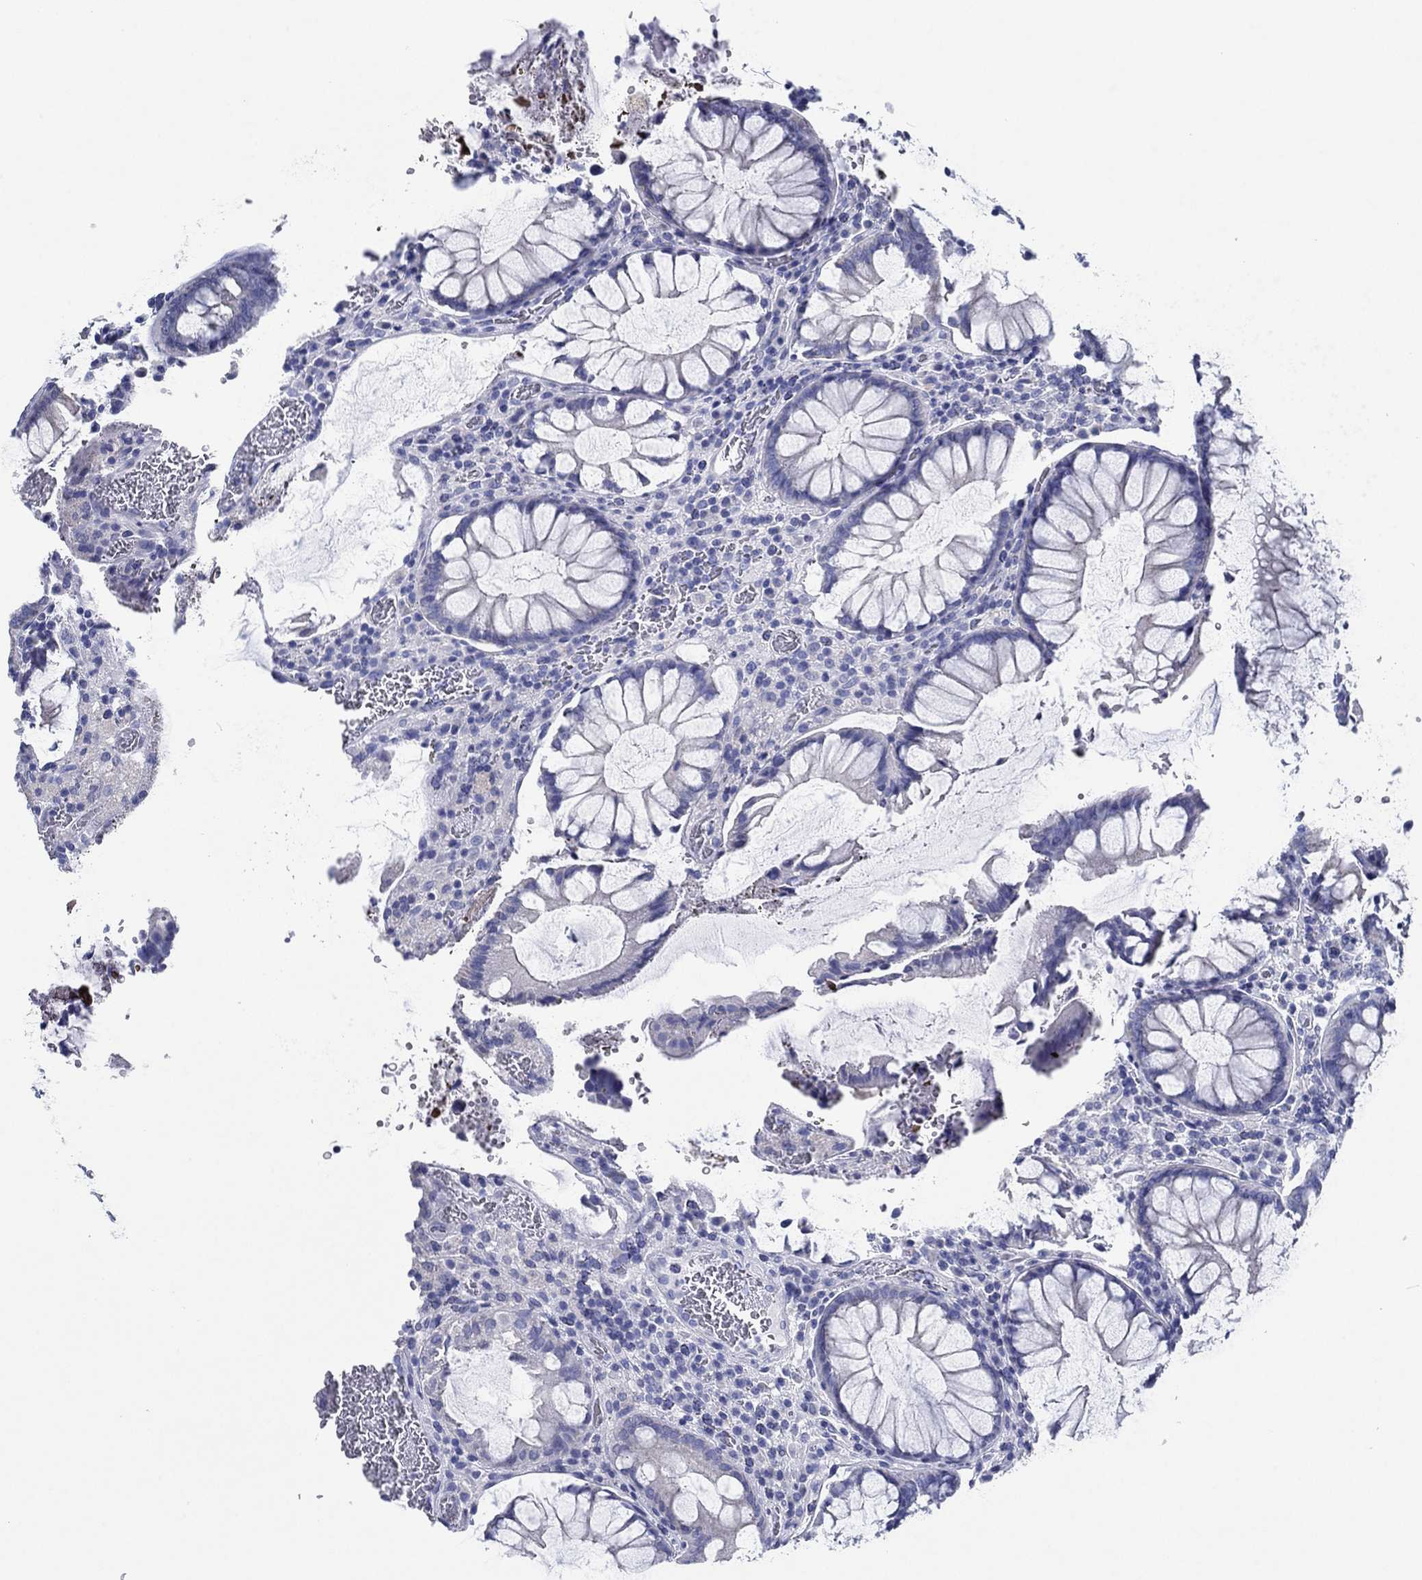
{"staining": {"intensity": "negative", "quantity": "none", "location": "none"}, "tissue": "colorectal cancer", "cell_type": "Tumor cells", "image_type": "cancer", "snomed": [{"axis": "morphology", "description": "Adenocarcinoma, NOS"}, {"axis": "topography", "description": "Colon"}], "caption": "Immunohistochemical staining of colorectal cancer exhibits no significant positivity in tumor cells.", "gene": "HCRT", "patient": {"sex": "female", "age": 48}}